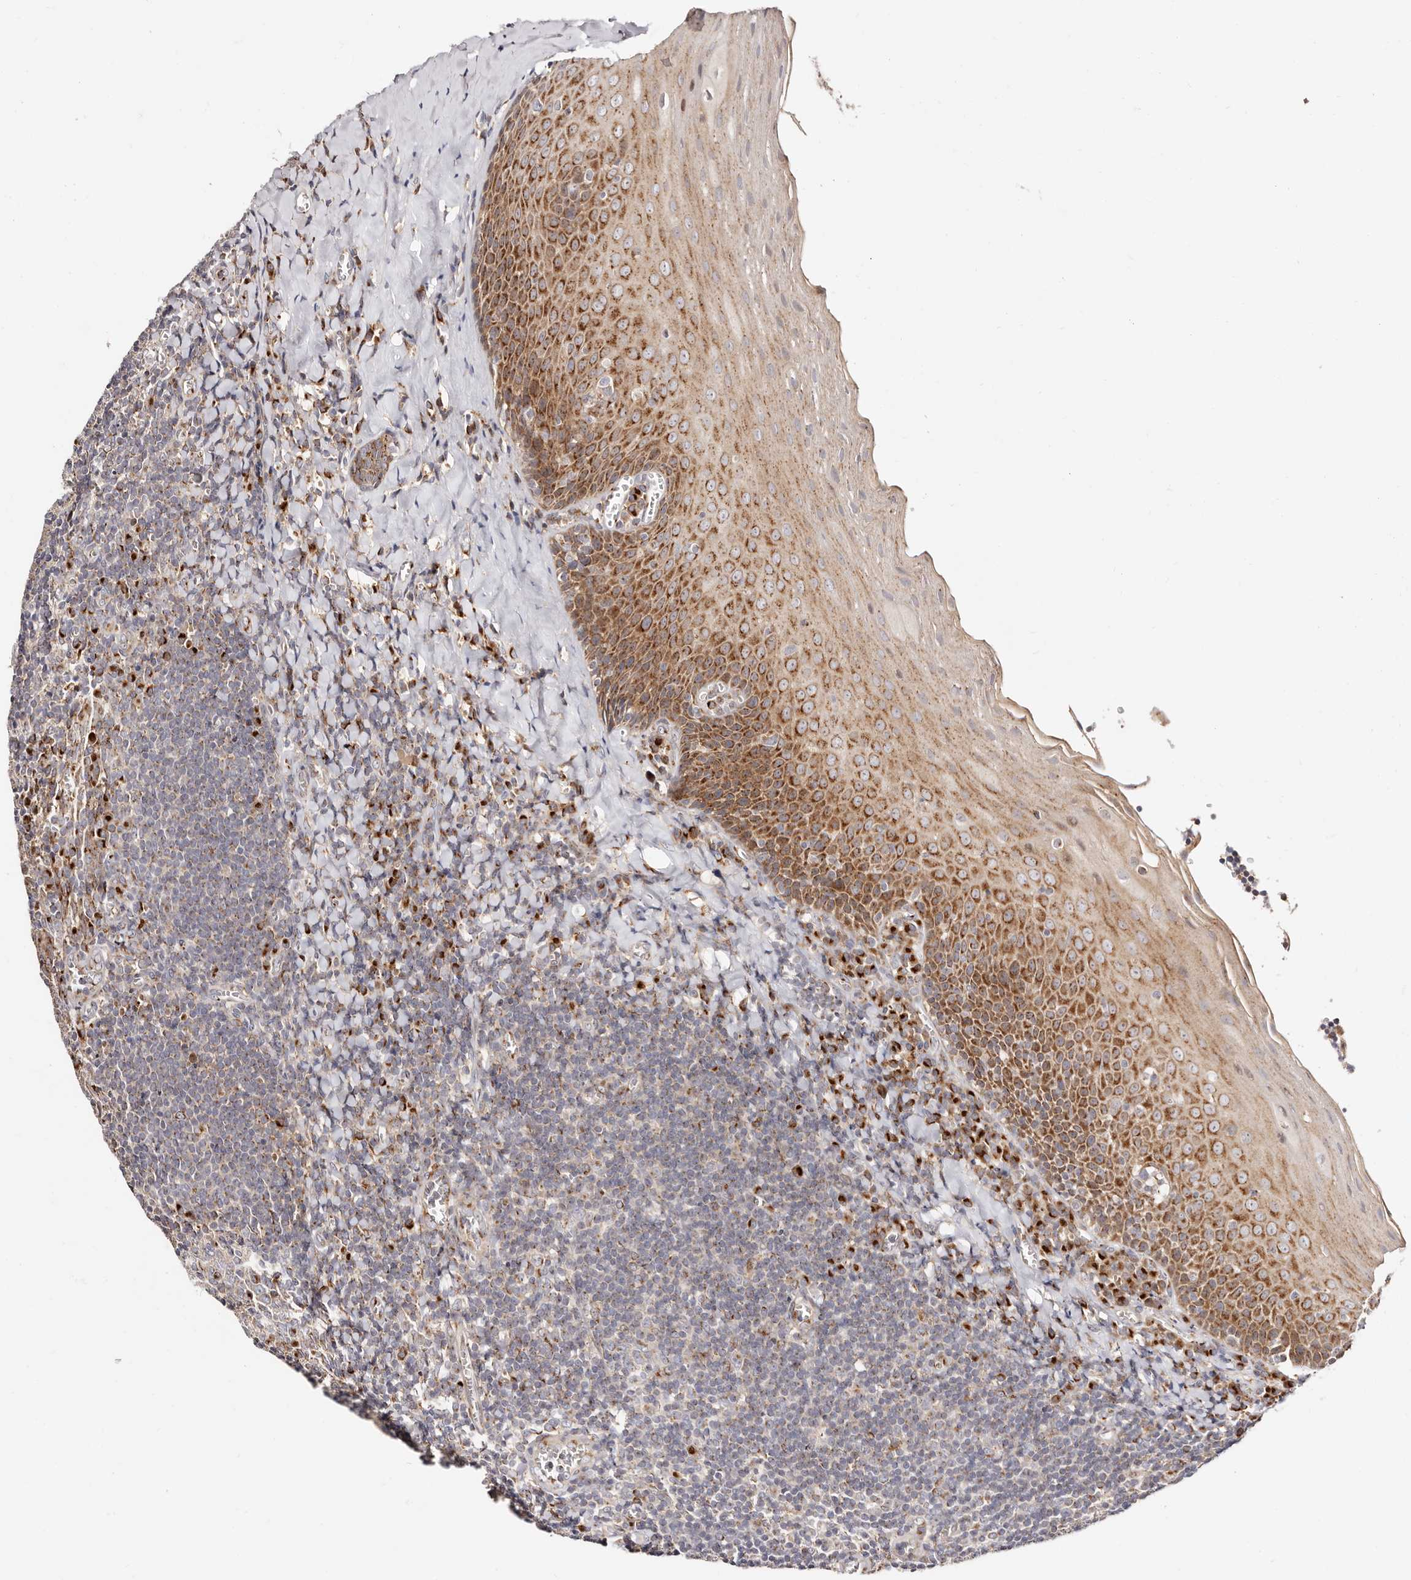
{"staining": {"intensity": "moderate", "quantity": "<25%", "location": "cytoplasmic/membranous"}, "tissue": "tonsil", "cell_type": "Germinal center cells", "image_type": "normal", "snomed": [{"axis": "morphology", "description": "Normal tissue, NOS"}, {"axis": "topography", "description": "Tonsil"}], "caption": "Immunohistochemical staining of normal human tonsil demonstrates moderate cytoplasmic/membranous protein expression in approximately <25% of germinal center cells.", "gene": "MAPK6", "patient": {"sex": "male", "age": 27}}